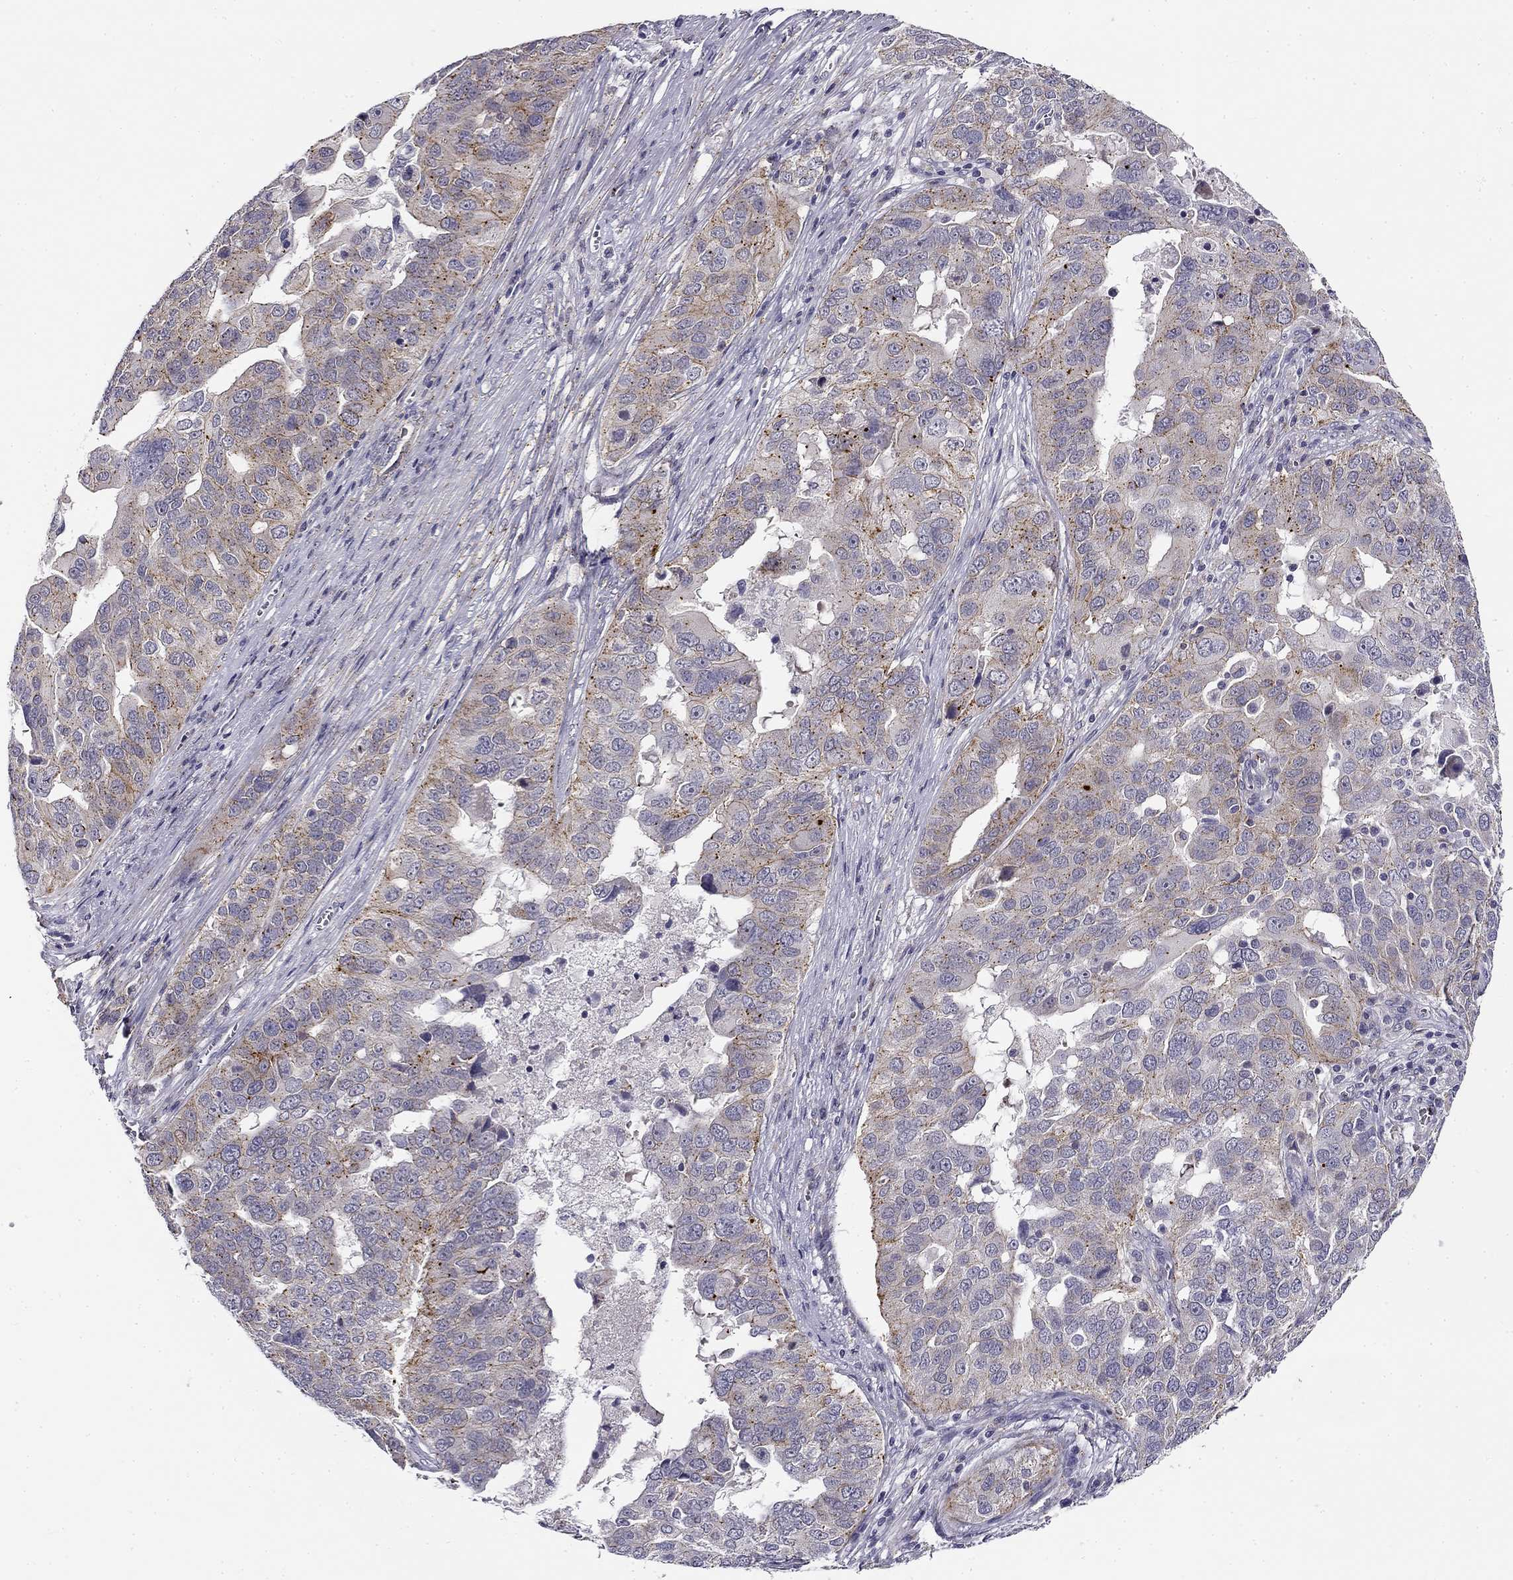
{"staining": {"intensity": "moderate", "quantity": "<25%", "location": "cytoplasmic/membranous"}, "tissue": "ovarian cancer", "cell_type": "Tumor cells", "image_type": "cancer", "snomed": [{"axis": "morphology", "description": "Carcinoma, endometroid"}, {"axis": "topography", "description": "Soft tissue"}, {"axis": "topography", "description": "Ovary"}], "caption": "Endometroid carcinoma (ovarian) stained with IHC shows moderate cytoplasmic/membranous expression in approximately <25% of tumor cells. The staining is performed using DAB (3,3'-diaminobenzidine) brown chromogen to label protein expression. The nuclei are counter-stained blue using hematoxylin.", "gene": "CNR1", "patient": {"sex": "female", "age": 52}}